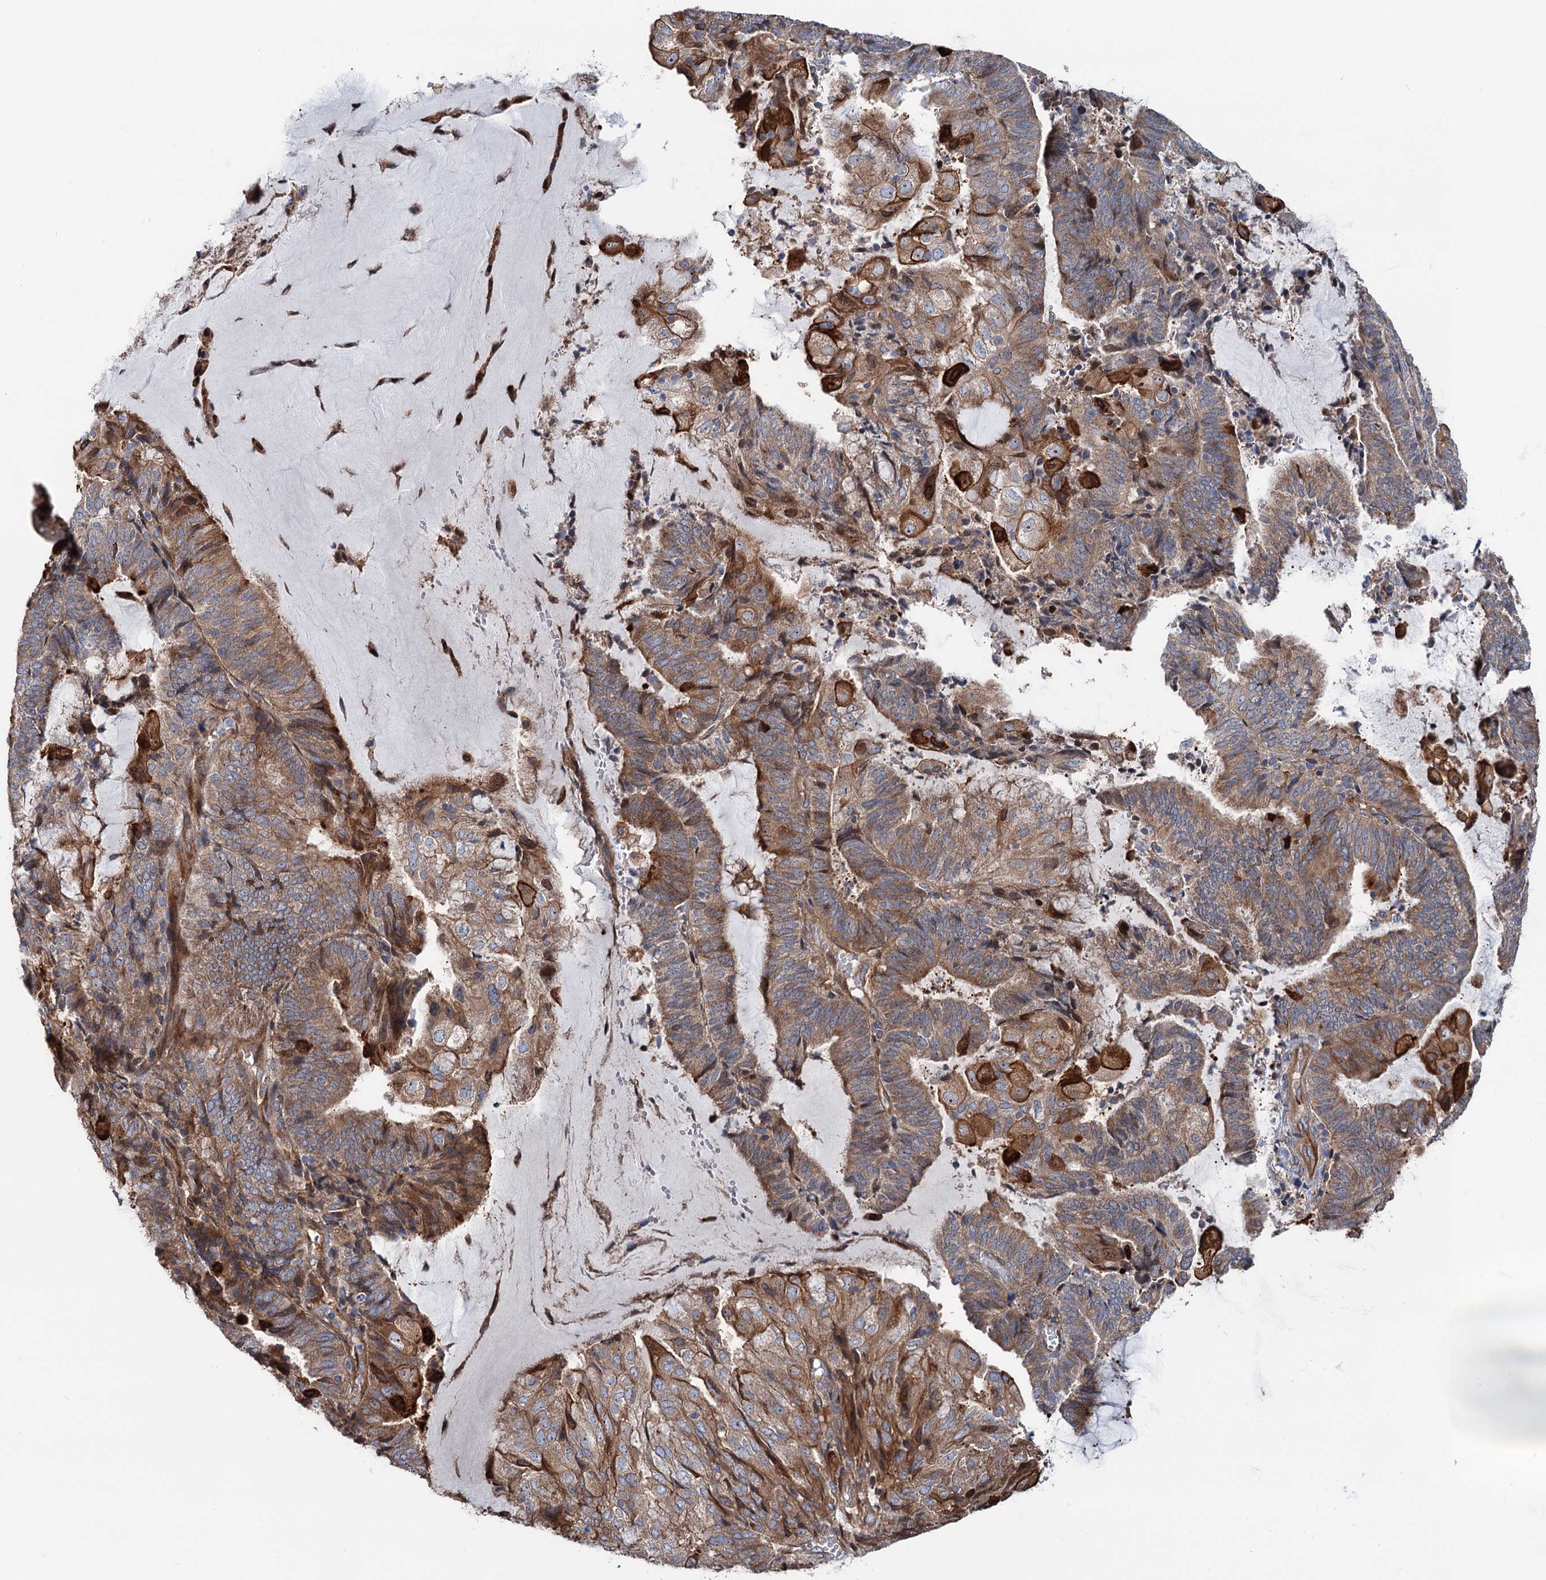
{"staining": {"intensity": "moderate", "quantity": "25%-75%", "location": "cytoplasmic/membranous"}, "tissue": "endometrial cancer", "cell_type": "Tumor cells", "image_type": "cancer", "snomed": [{"axis": "morphology", "description": "Adenocarcinoma, NOS"}, {"axis": "topography", "description": "Endometrium"}], "caption": "Tumor cells show medium levels of moderate cytoplasmic/membranous staining in approximately 25%-75% of cells in endometrial cancer (adenocarcinoma).", "gene": "PTDSS2", "patient": {"sex": "female", "age": 81}}